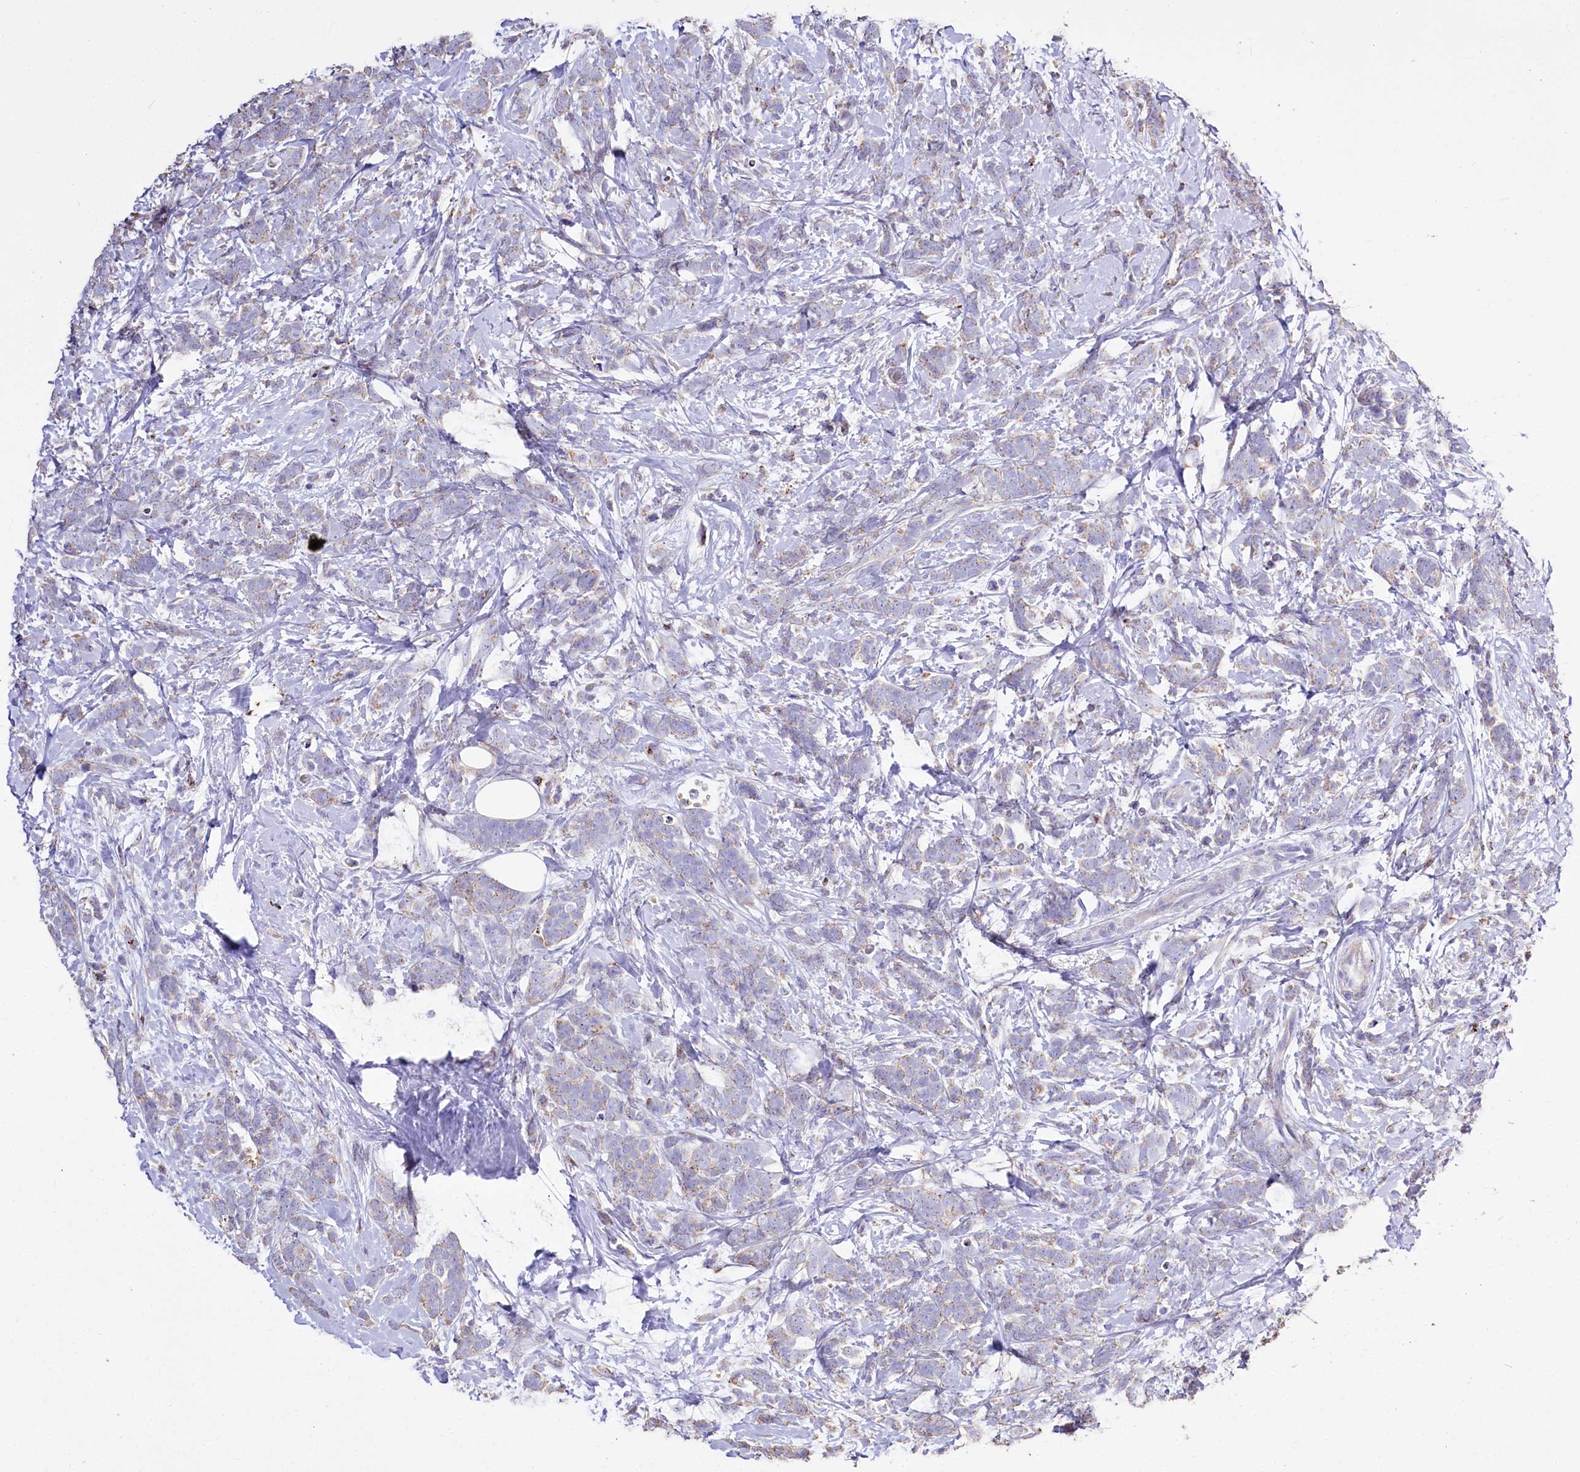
{"staining": {"intensity": "weak", "quantity": "<25%", "location": "cytoplasmic/membranous"}, "tissue": "breast cancer", "cell_type": "Tumor cells", "image_type": "cancer", "snomed": [{"axis": "morphology", "description": "Lobular carcinoma"}, {"axis": "topography", "description": "Breast"}], "caption": "Tumor cells show no significant staining in lobular carcinoma (breast).", "gene": "PTER", "patient": {"sex": "female", "age": 58}}